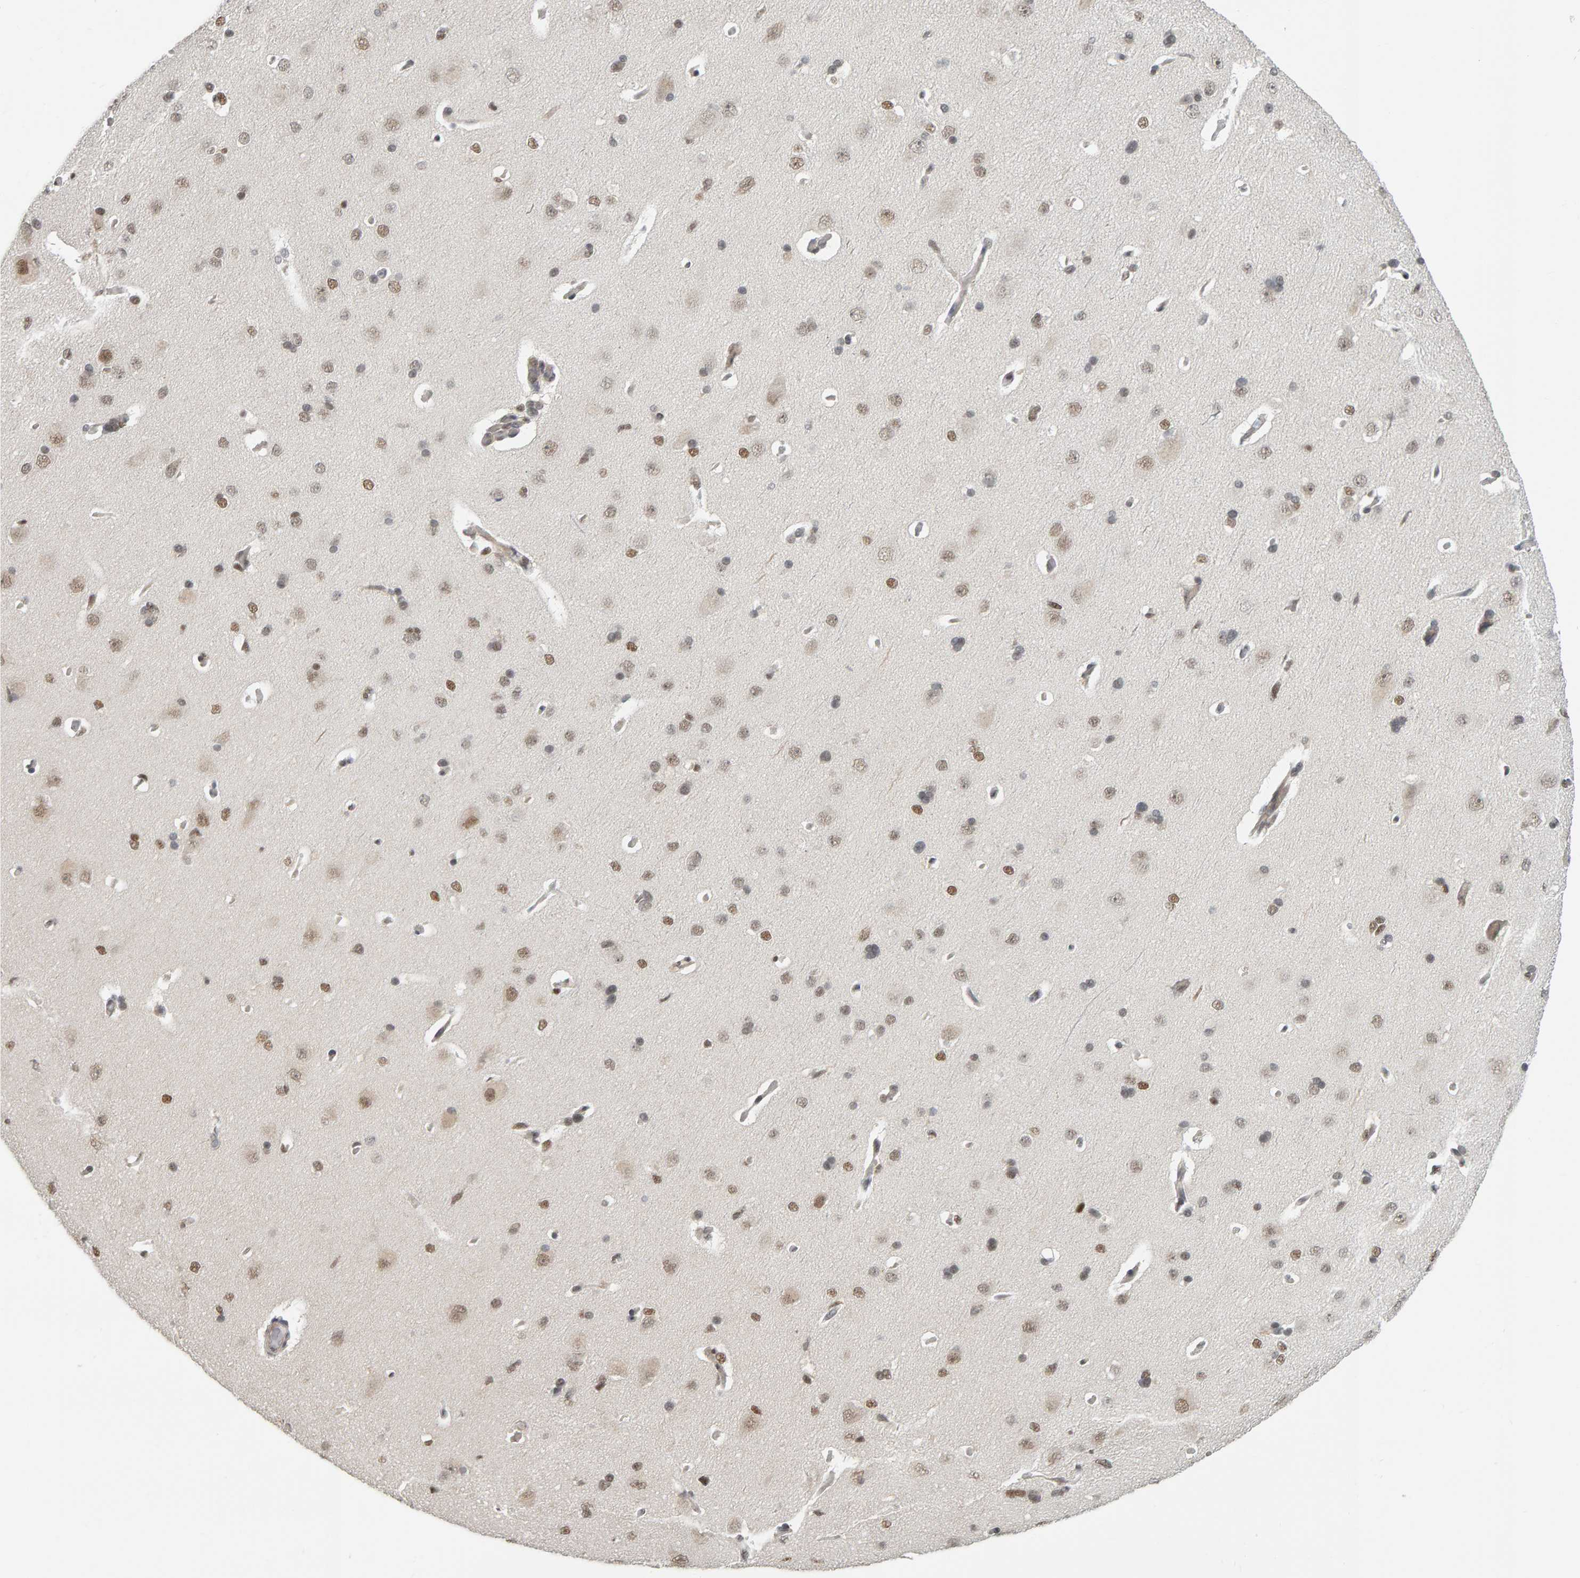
{"staining": {"intensity": "weak", "quantity": ">75%", "location": "nuclear"}, "tissue": "cerebral cortex", "cell_type": "Endothelial cells", "image_type": "normal", "snomed": [{"axis": "morphology", "description": "Normal tissue, NOS"}, {"axis": "topography", "description": "Cerebral cortex"}], "caption": "IHC (DAB) staining of benign human cerebral cortex demonstrates weak nuclear protein positivity in approximately >75% of endothelial cells.", "gene": "ATF7IP", "patient": {"sex": "male", "age": 62}}